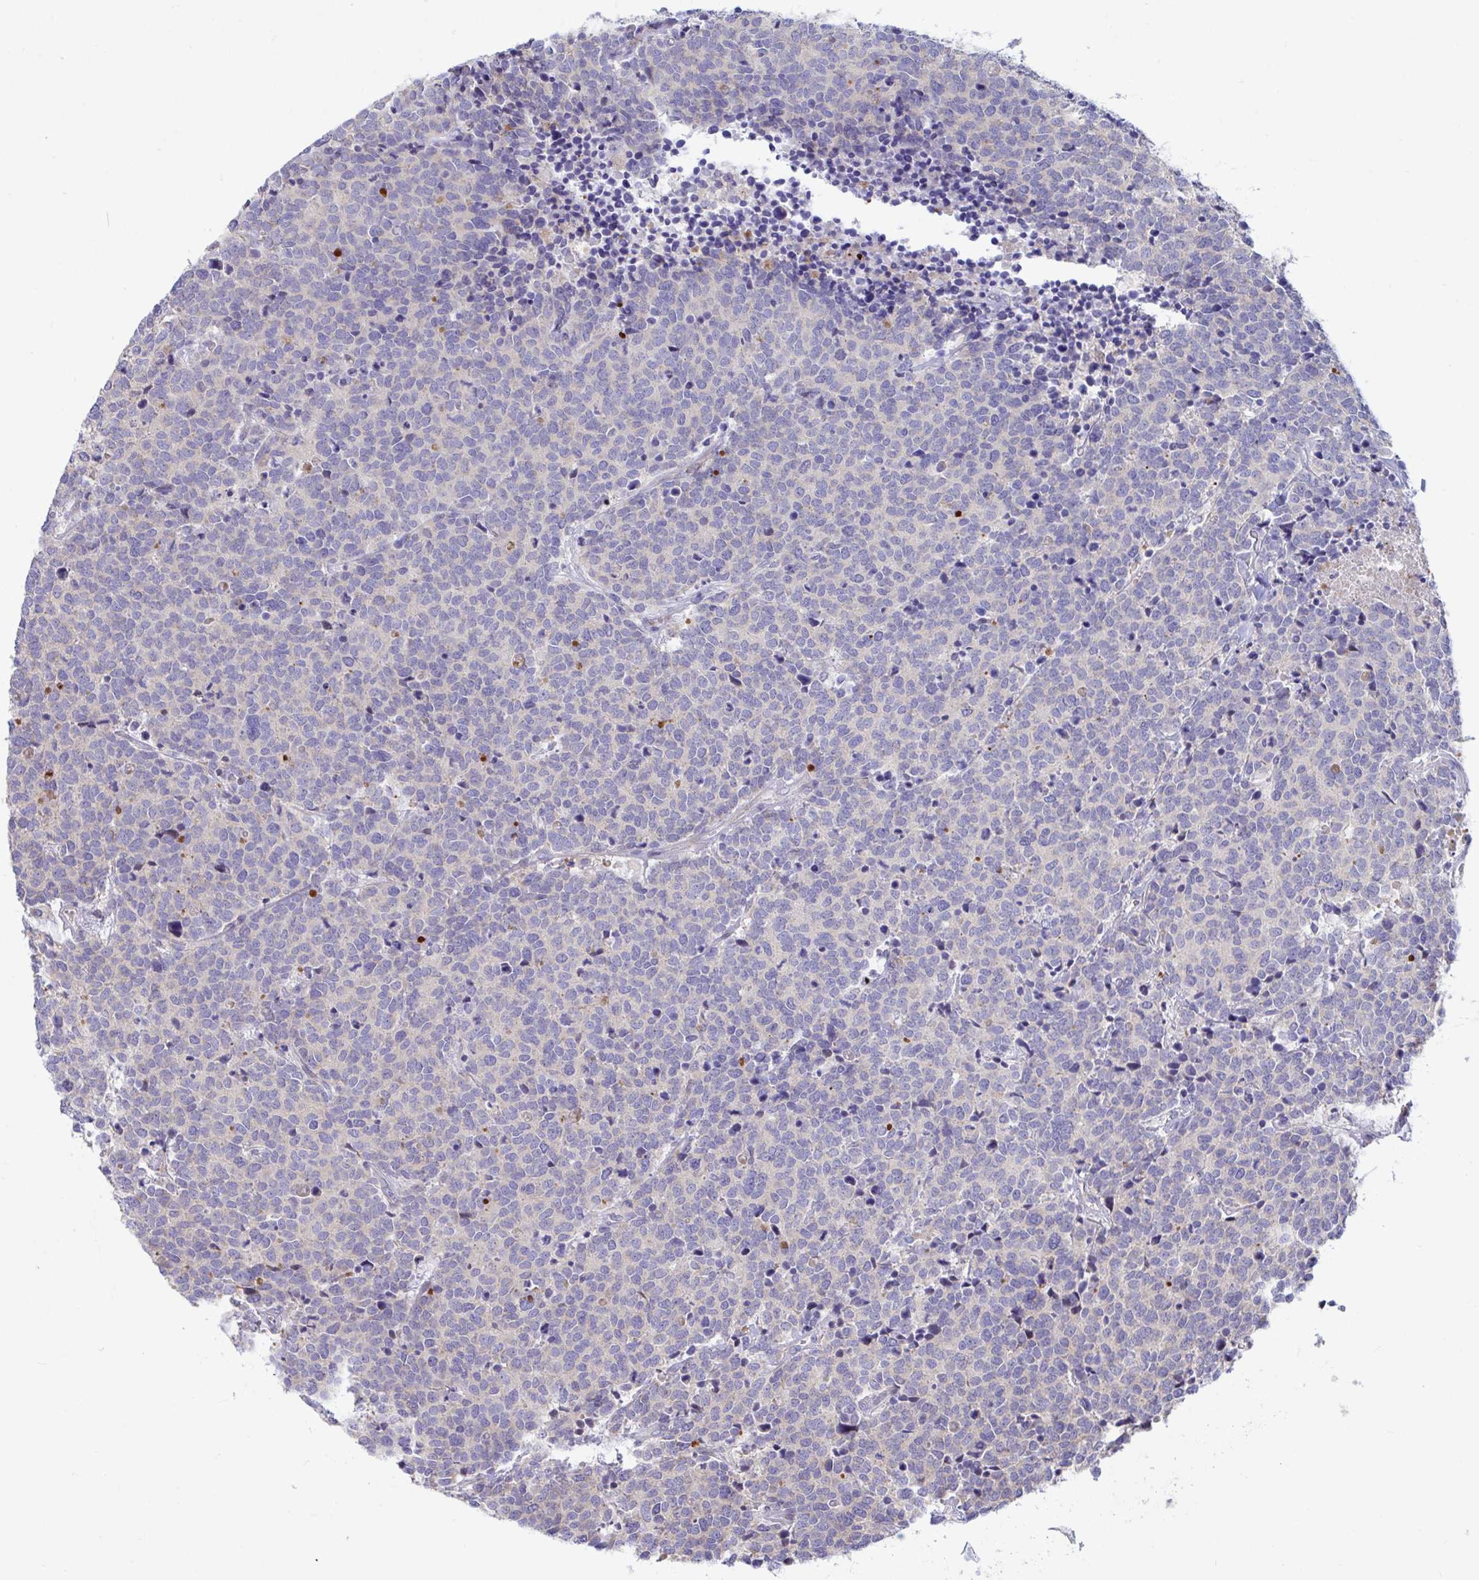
{"staining": {"intensity": "negative", "quantity": "none", "location": "none"}, "tissue": "carcinoid", "cell_type": "Tumor cells", "image_type": "cancer", "snomed": [{"axis": "morphology", "description": "Carcinoid, malignant, NOS"}, {"axis": "topography", "description": "Skin"}], "caption": "Tumor cells show no significant protein positivity in carcinoid.", "gene": "IL37", "patient": {"sex": "female", "age": 79}}